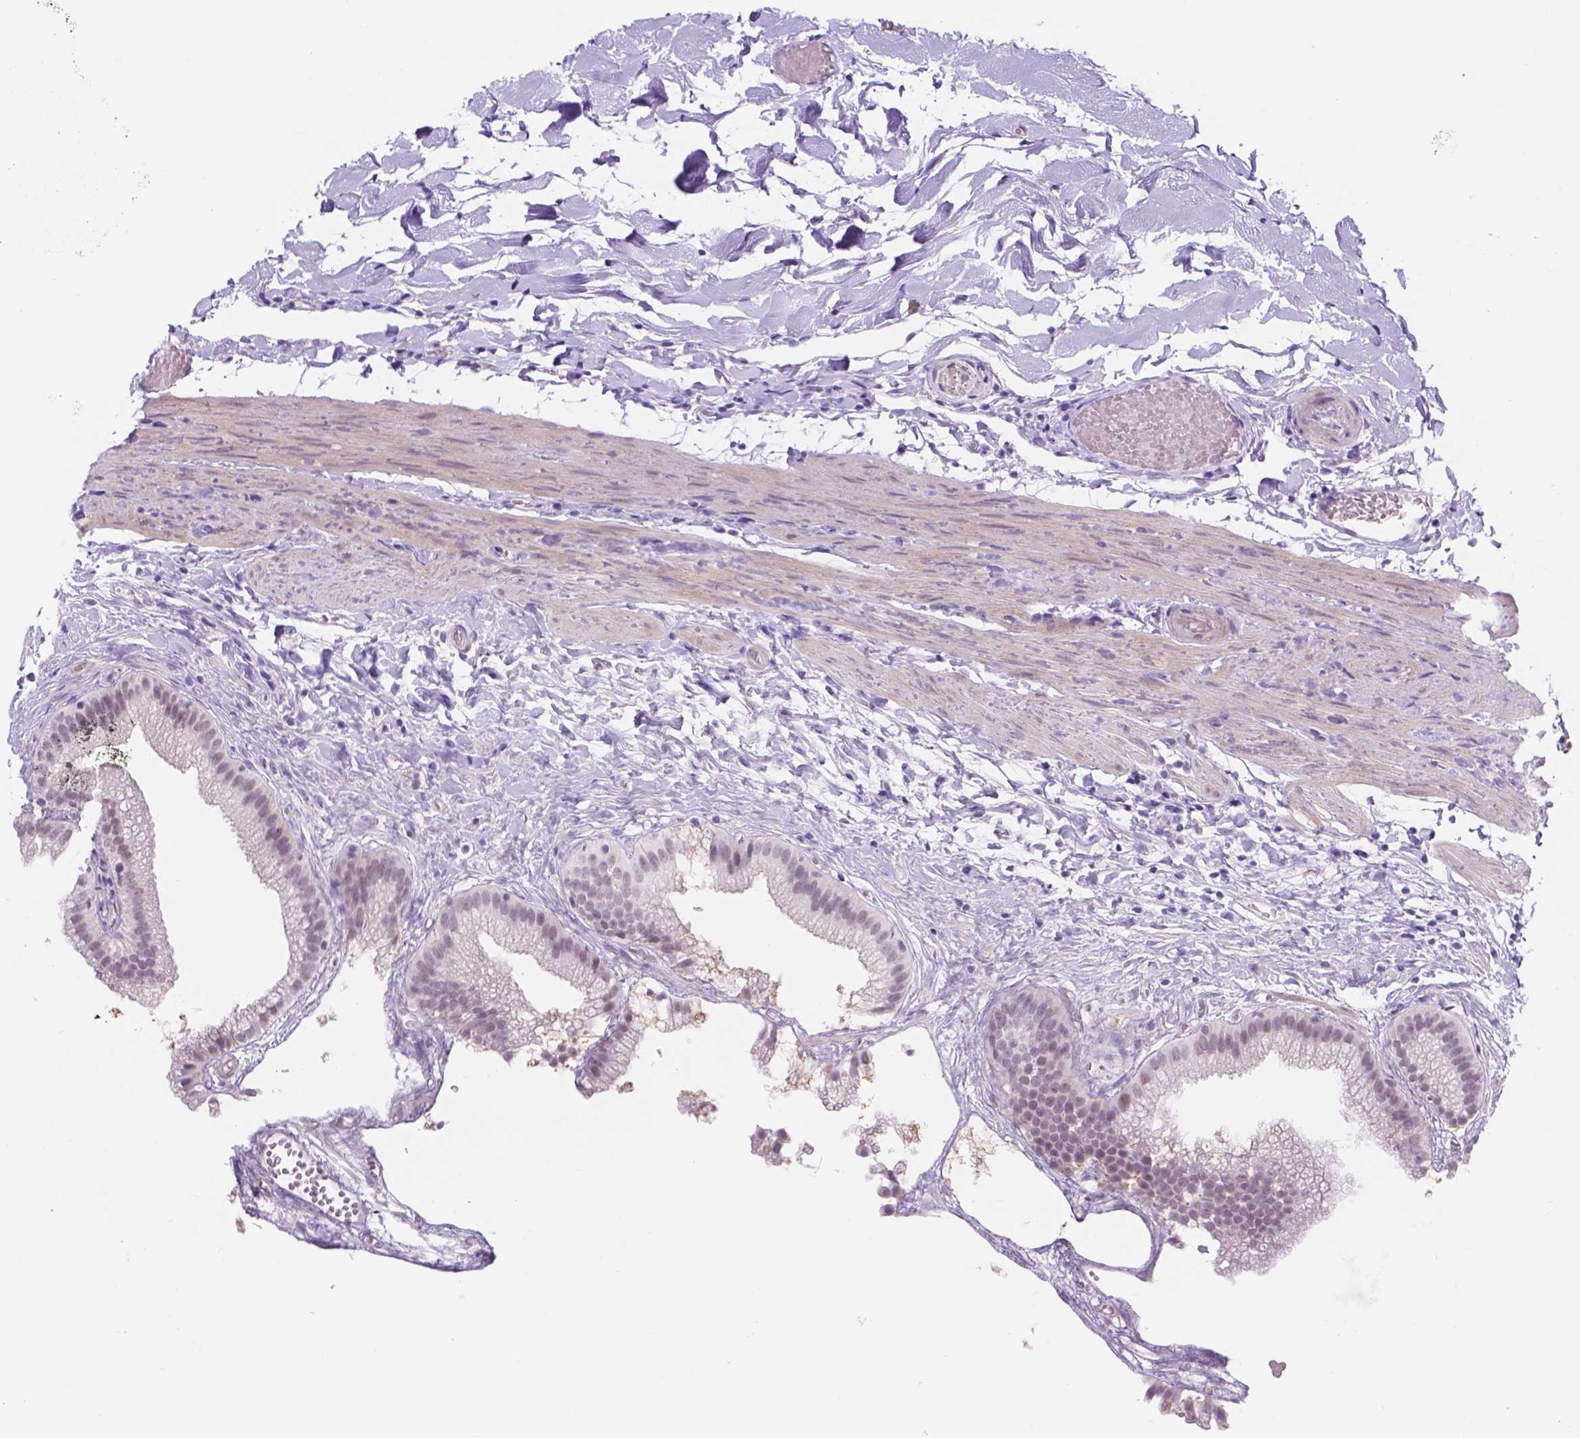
{"staining": {"intensity": "negative", "quantity": "none", "location": "none"}, "tissue": "gallbladder", "cell_type": "Glandular cells", "image_type": "normal", "snomed": [{"axis": "morphology", "description": "Normal tissue, NOS"}, {"axis": "topography", "description": "Gallbladder"}], "caption": "Immunohistochemistry (IHC) micrograph of benign human gallbladder stained for a protein (brown), which exhibits no positivity in glandular cells. (DAB immunohistochemistry with hematoxylin counter stain).", "gene": "DCC", "patient": {"sex": "female", "age": 63}}